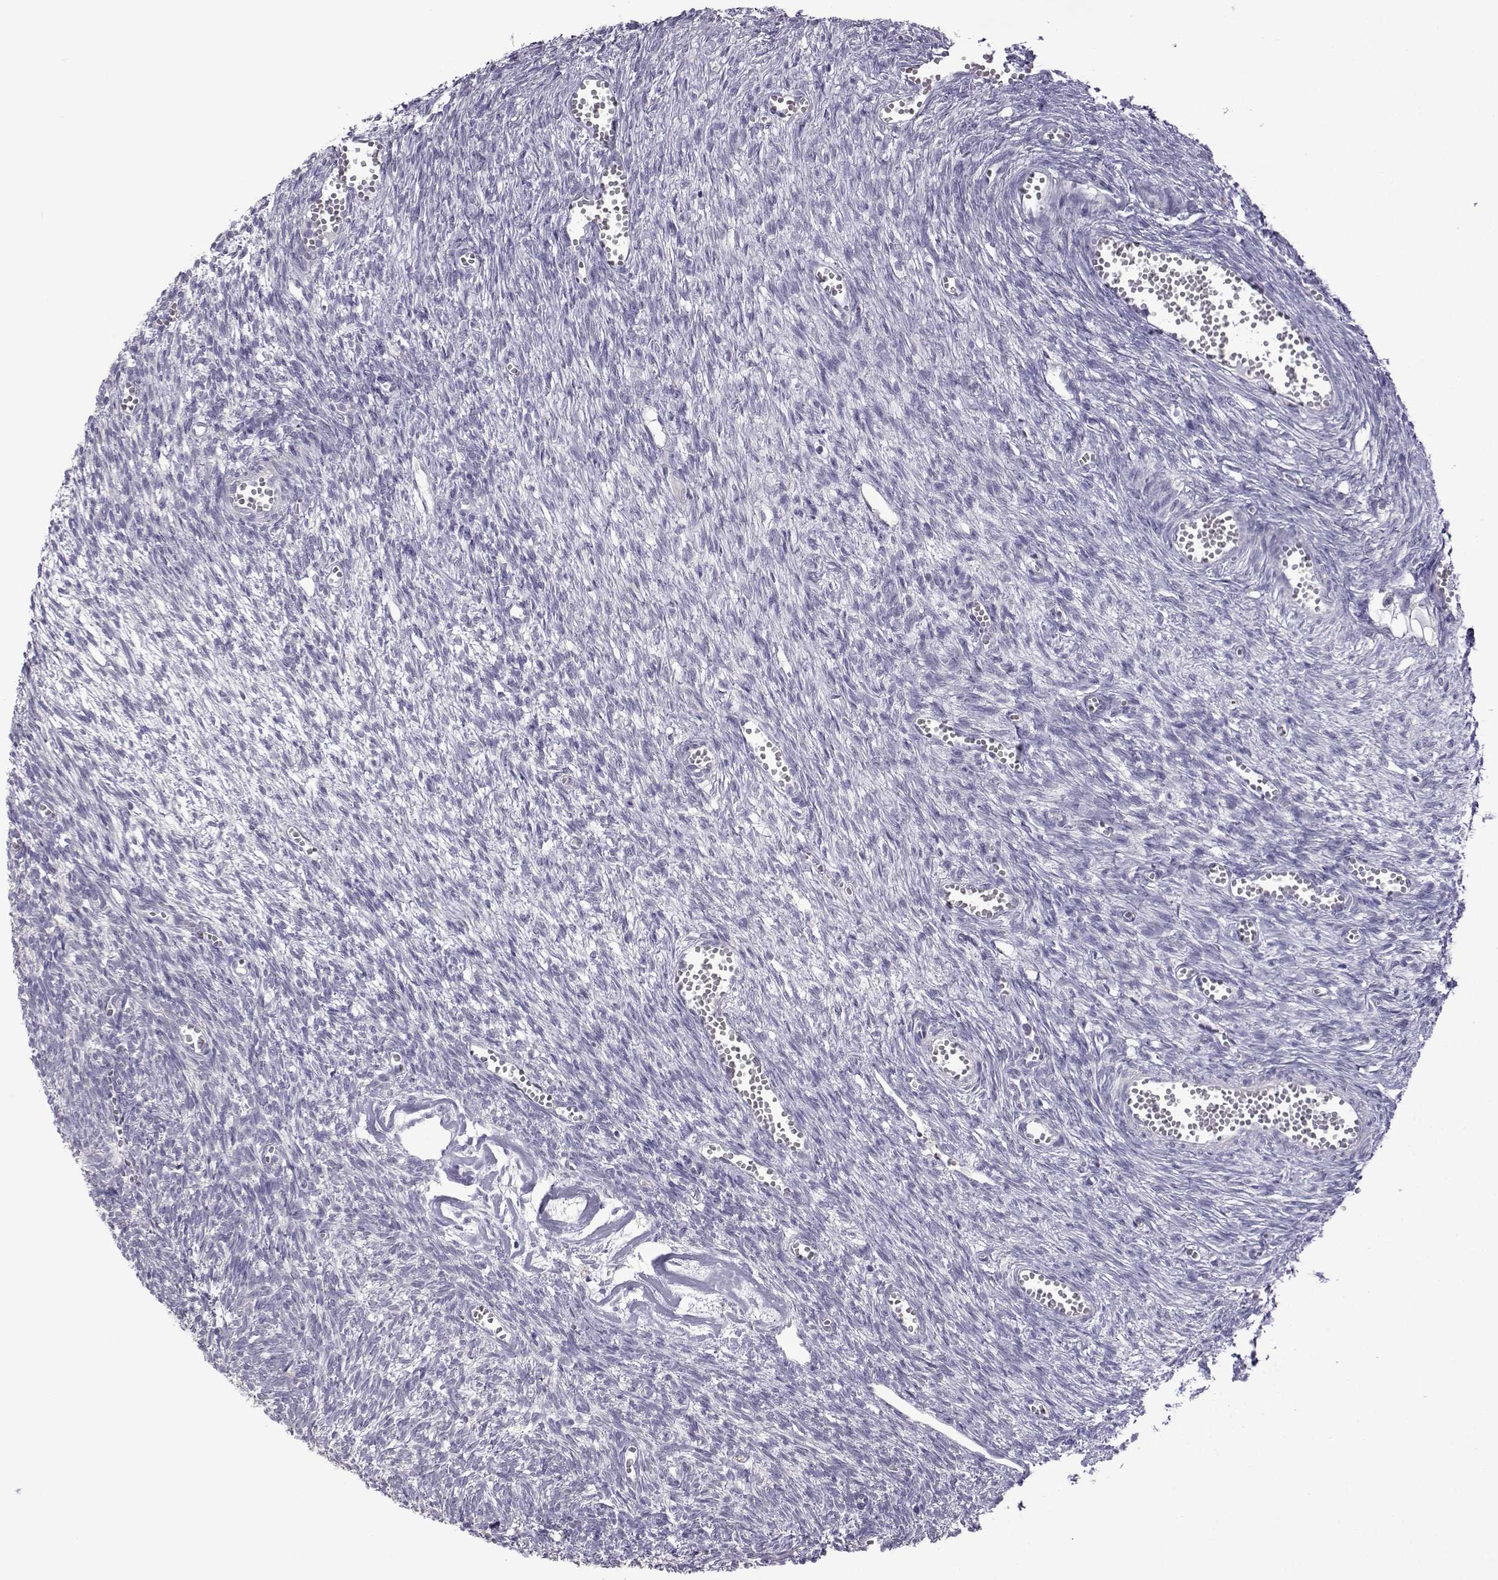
{"staining": {"intensity": "weak", "quantity": ">75%", "location": "cytoplasmic/membranous"}, "tissue": "ovary", "cell_type": "Follicle cells", "image_type": "normal", "snomed": [{"axis": "morphology", "description": "Normal tissue, NOS"}, {"axis": "topography", "description": "Ovary"}], "caption": "The image demonstrates immunohistochemical staining of unremarkable ovary. There is weak cytoplasmic/membranous staining is seen in approximately >75% of follicle cells.", "gene": "VGF", "patient": {"sex": "female", "age": 43}}